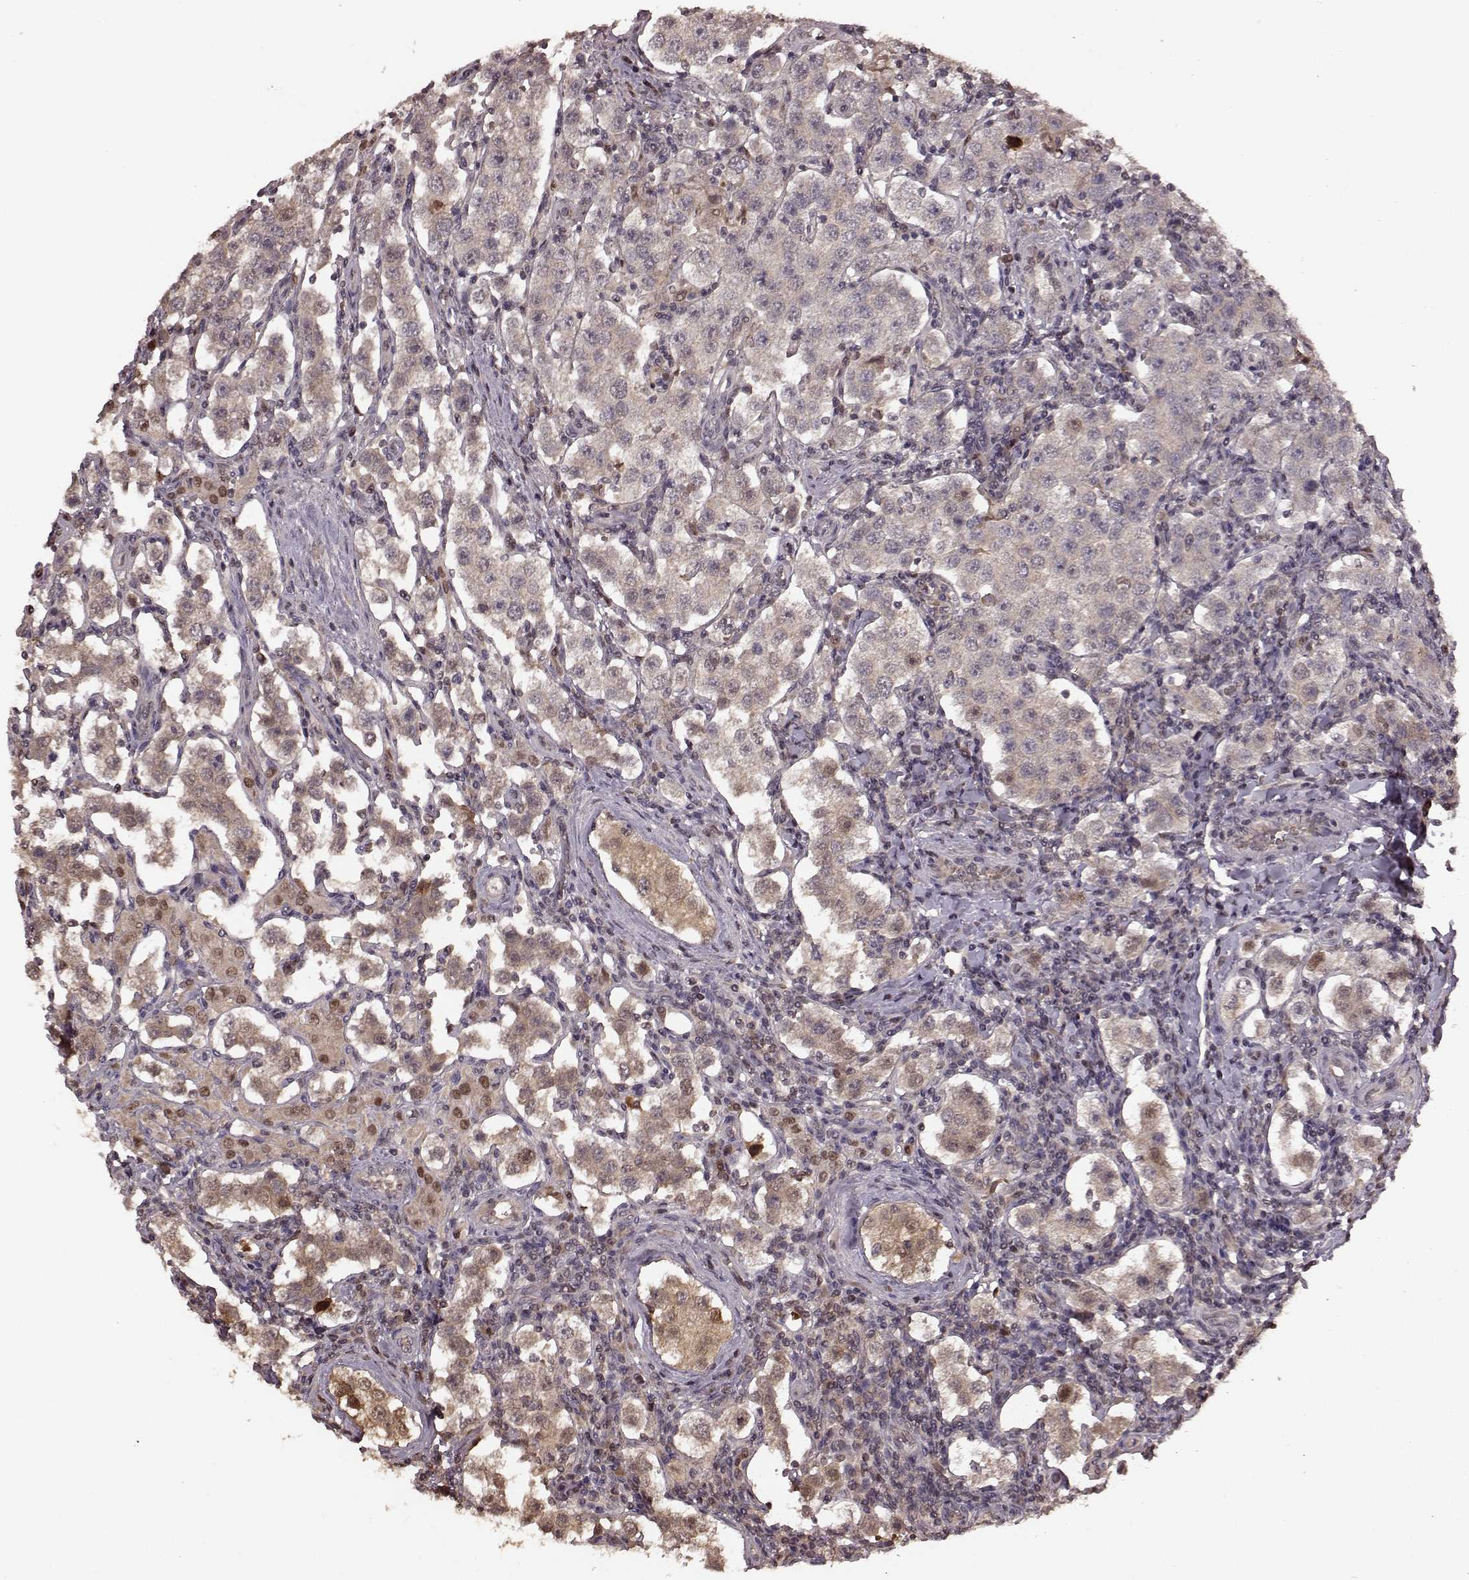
{"staining": {"intensity": "weak", "quantity": "25%-75%", "location": "cytoplasmic/membranous"}, "tissue": "testis cancer", "cell_type": "Tumor cells", "image_type": "cancer", "snomed": [{"axis": "morphology", "description": "Seminoma, NOS"}, {"axis": "topography", "description": "Testis"}], "caption": "There is low levels of weak cytoplasmic/membranous staining in tumor cells of testis cancer (seminoma), as demonstrated by immunohistochemical staining (brown color).", "gene": "GSS", "patient": {"sex": "male", "age": 37}}